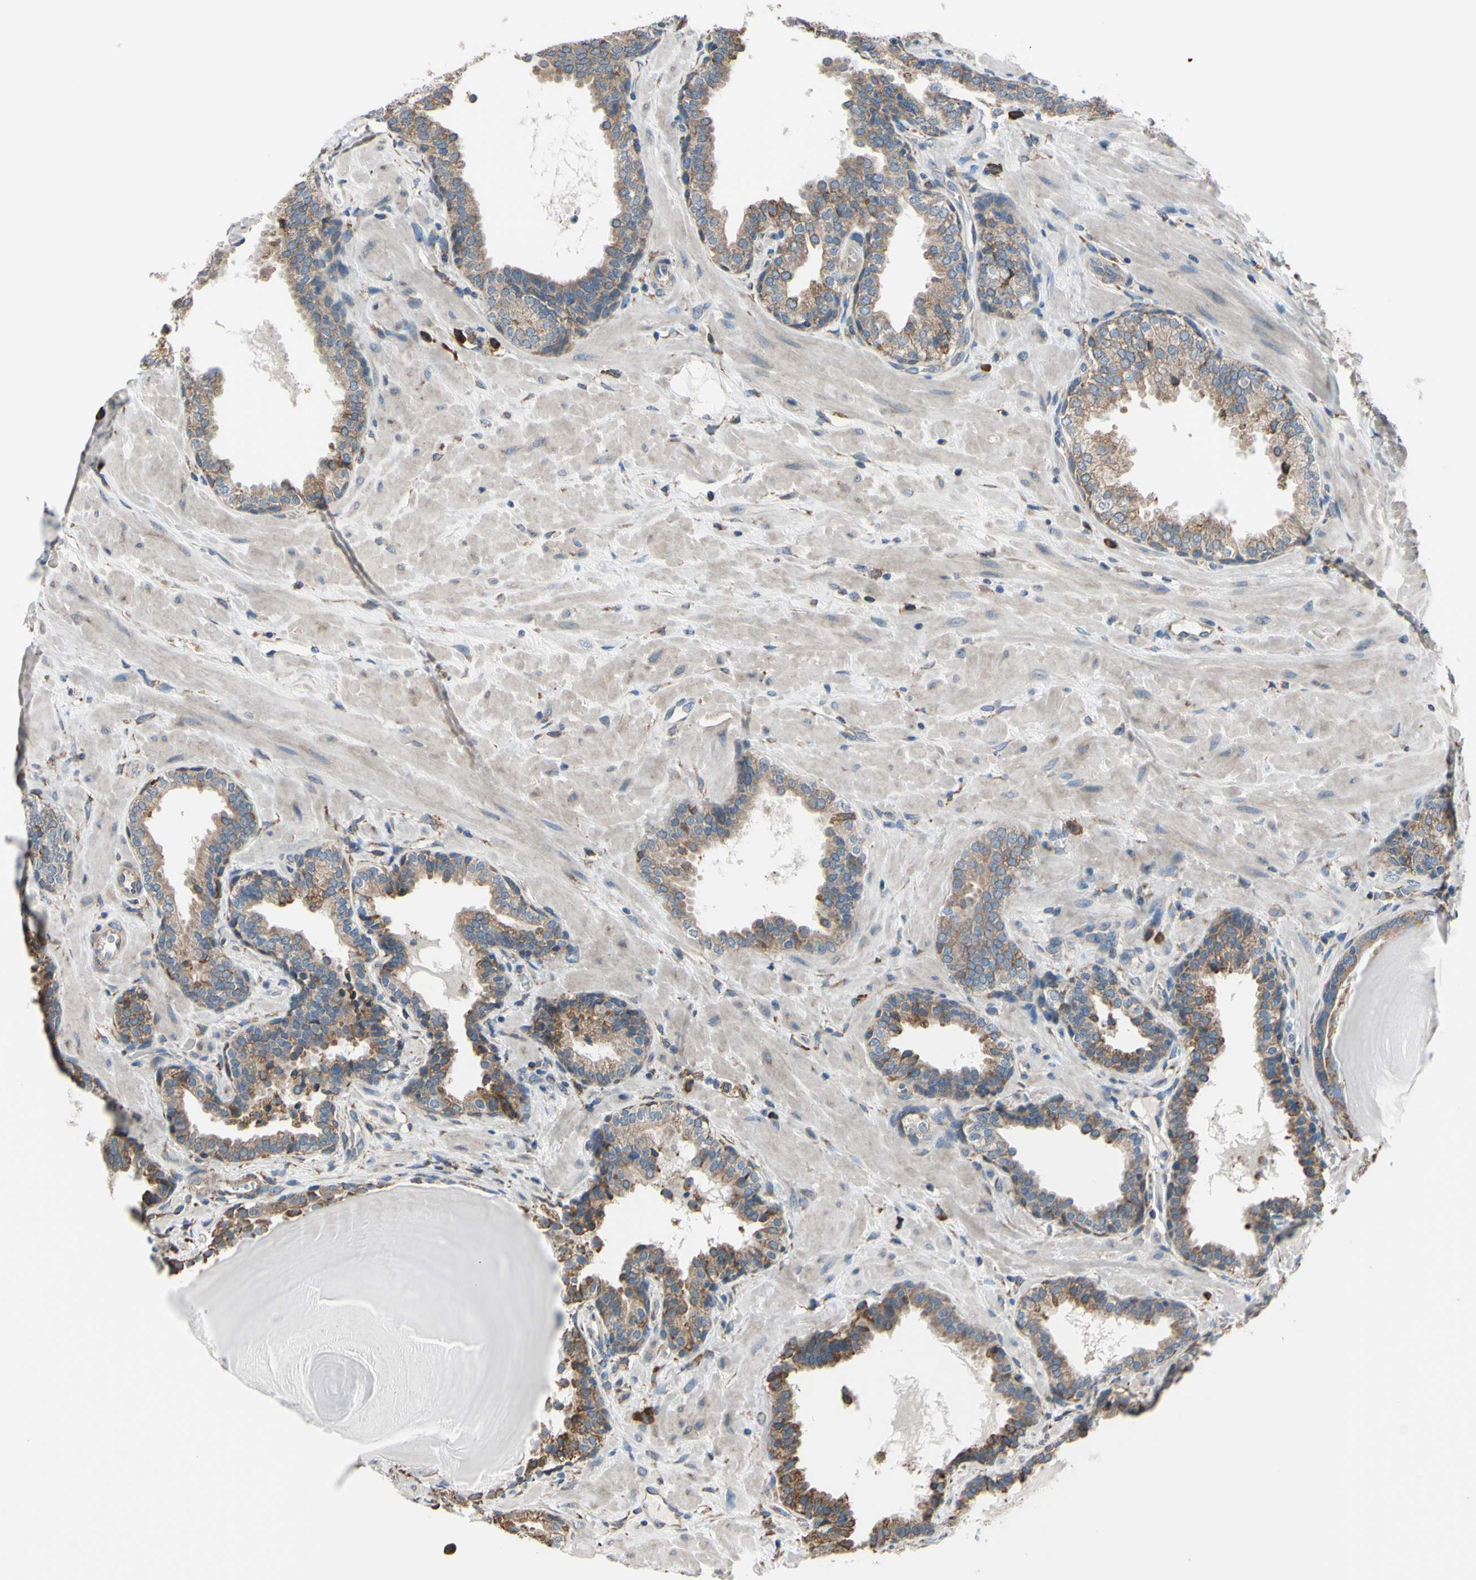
{"staining": {"intensity": "moderate", "quantity": ">75%", "location": "cytoplasmic/membranous"}, "tissue": "prostate", "cell_type": "Glandular cells", "image_type": "normal", "snomed": [{"axis": "morphology", "description": "Normal tissue, NOS"}, {"axis": "topography", "description": "Prostate"}], "caption": "Immunohistochemistry (DAB (3,3'-diaminobenzidine)) staining of unremarkable human prostate displays moderate cytoplasmic/membranous protein expression in about >75% of glandular cells. (Stains: DAB in brown, nuclei in blue, Microscopy: brightfield microscopy at high magnification).", "gene": "BMF", "patient": {"sex": "male", "age": 51}}